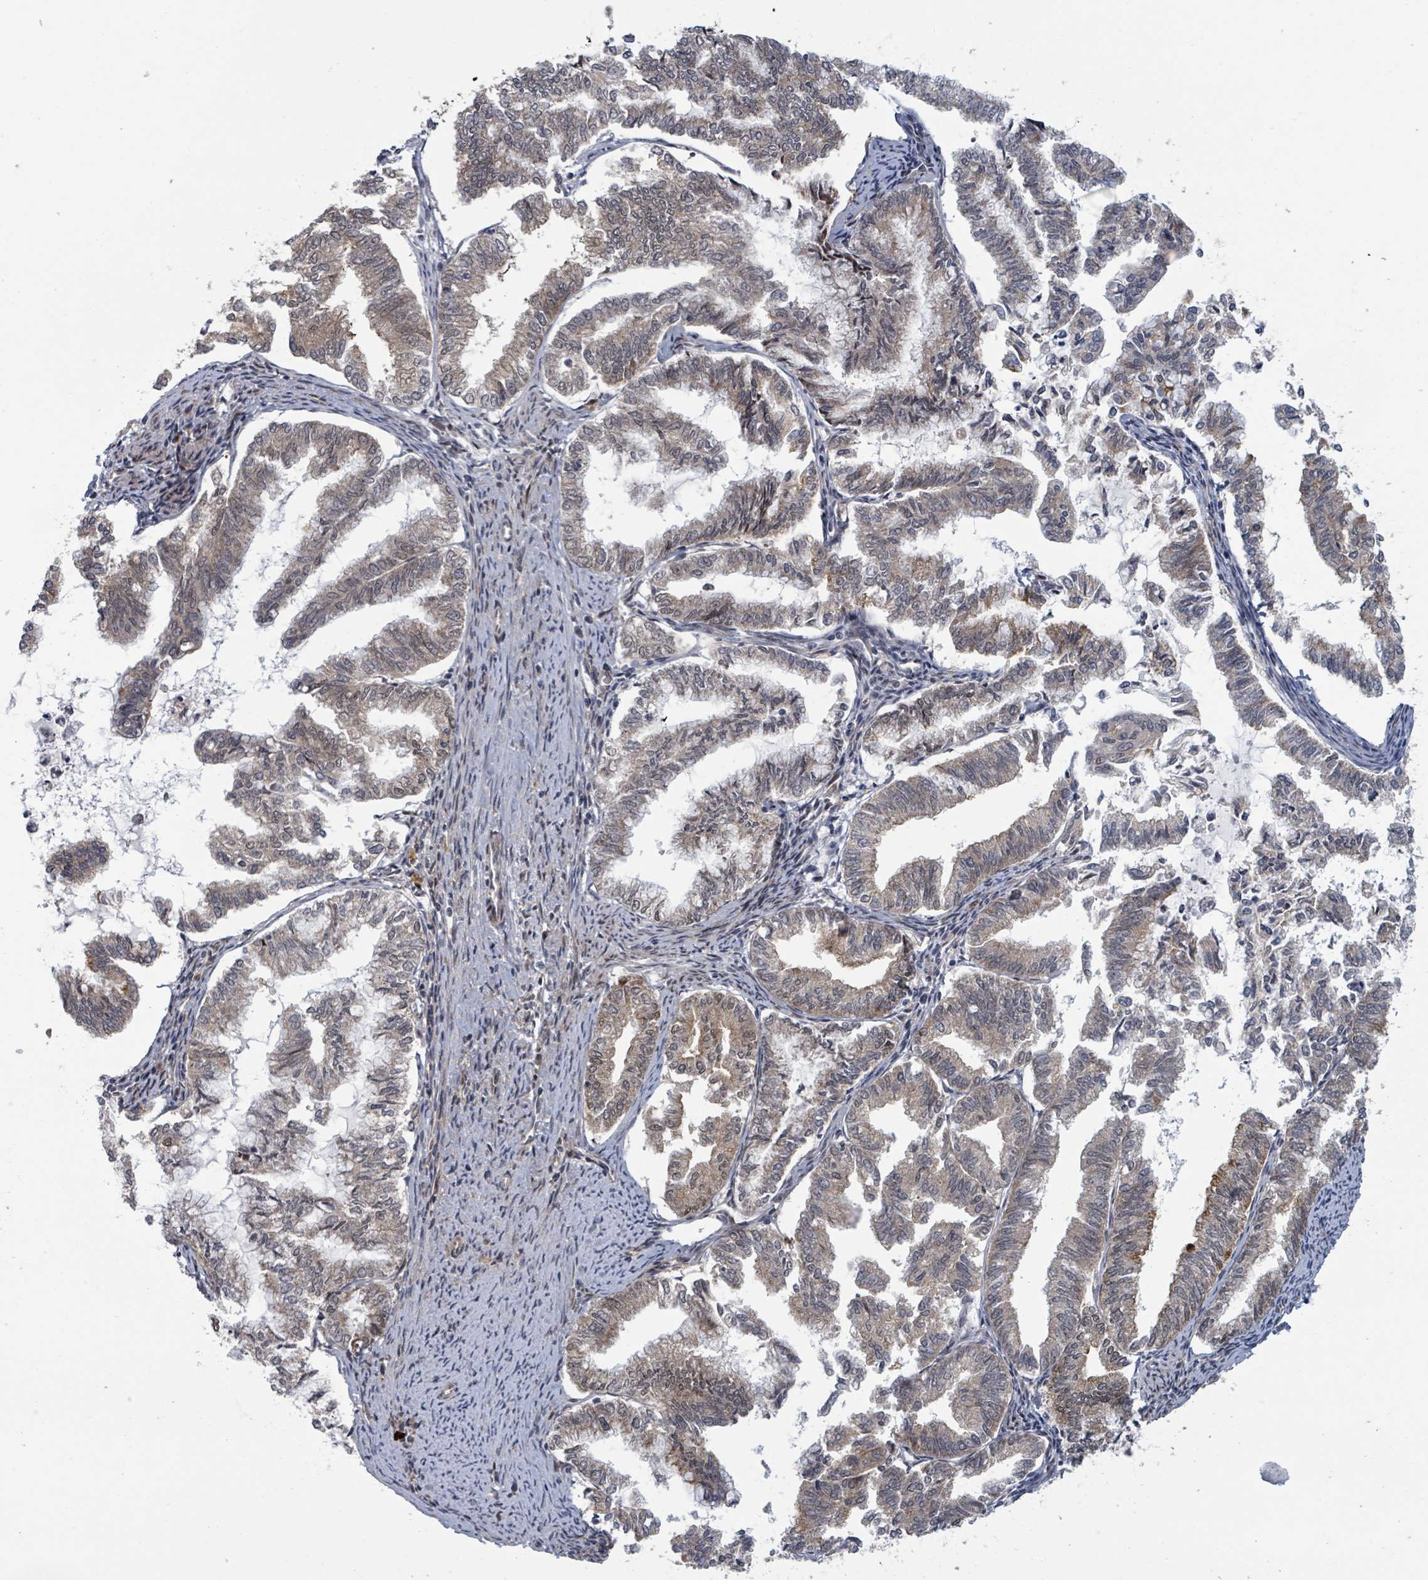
{"staining": {"intensity": "weak", "quantity": "25%-75%", "location": "cytoplasmic/membranous,nuclear"}, "tissue": "endometrial cancer", "cell_type": "Tumor cells", "image_type": "cancer", "snomed": [{"axis": "morphology", "description": "Adenocarcinoma, NOS"}, {"axis": "topography", "description": "Endometrium"}], "caption": "IHC (DAB) staining of endometrial cancer exhibits weak cytoplasmic/membranous and nuclear protein staining in about 25%-75% of tumor cells.", "gene": "GTF3C1", "patient": {"sex": "female", "age": 79}}